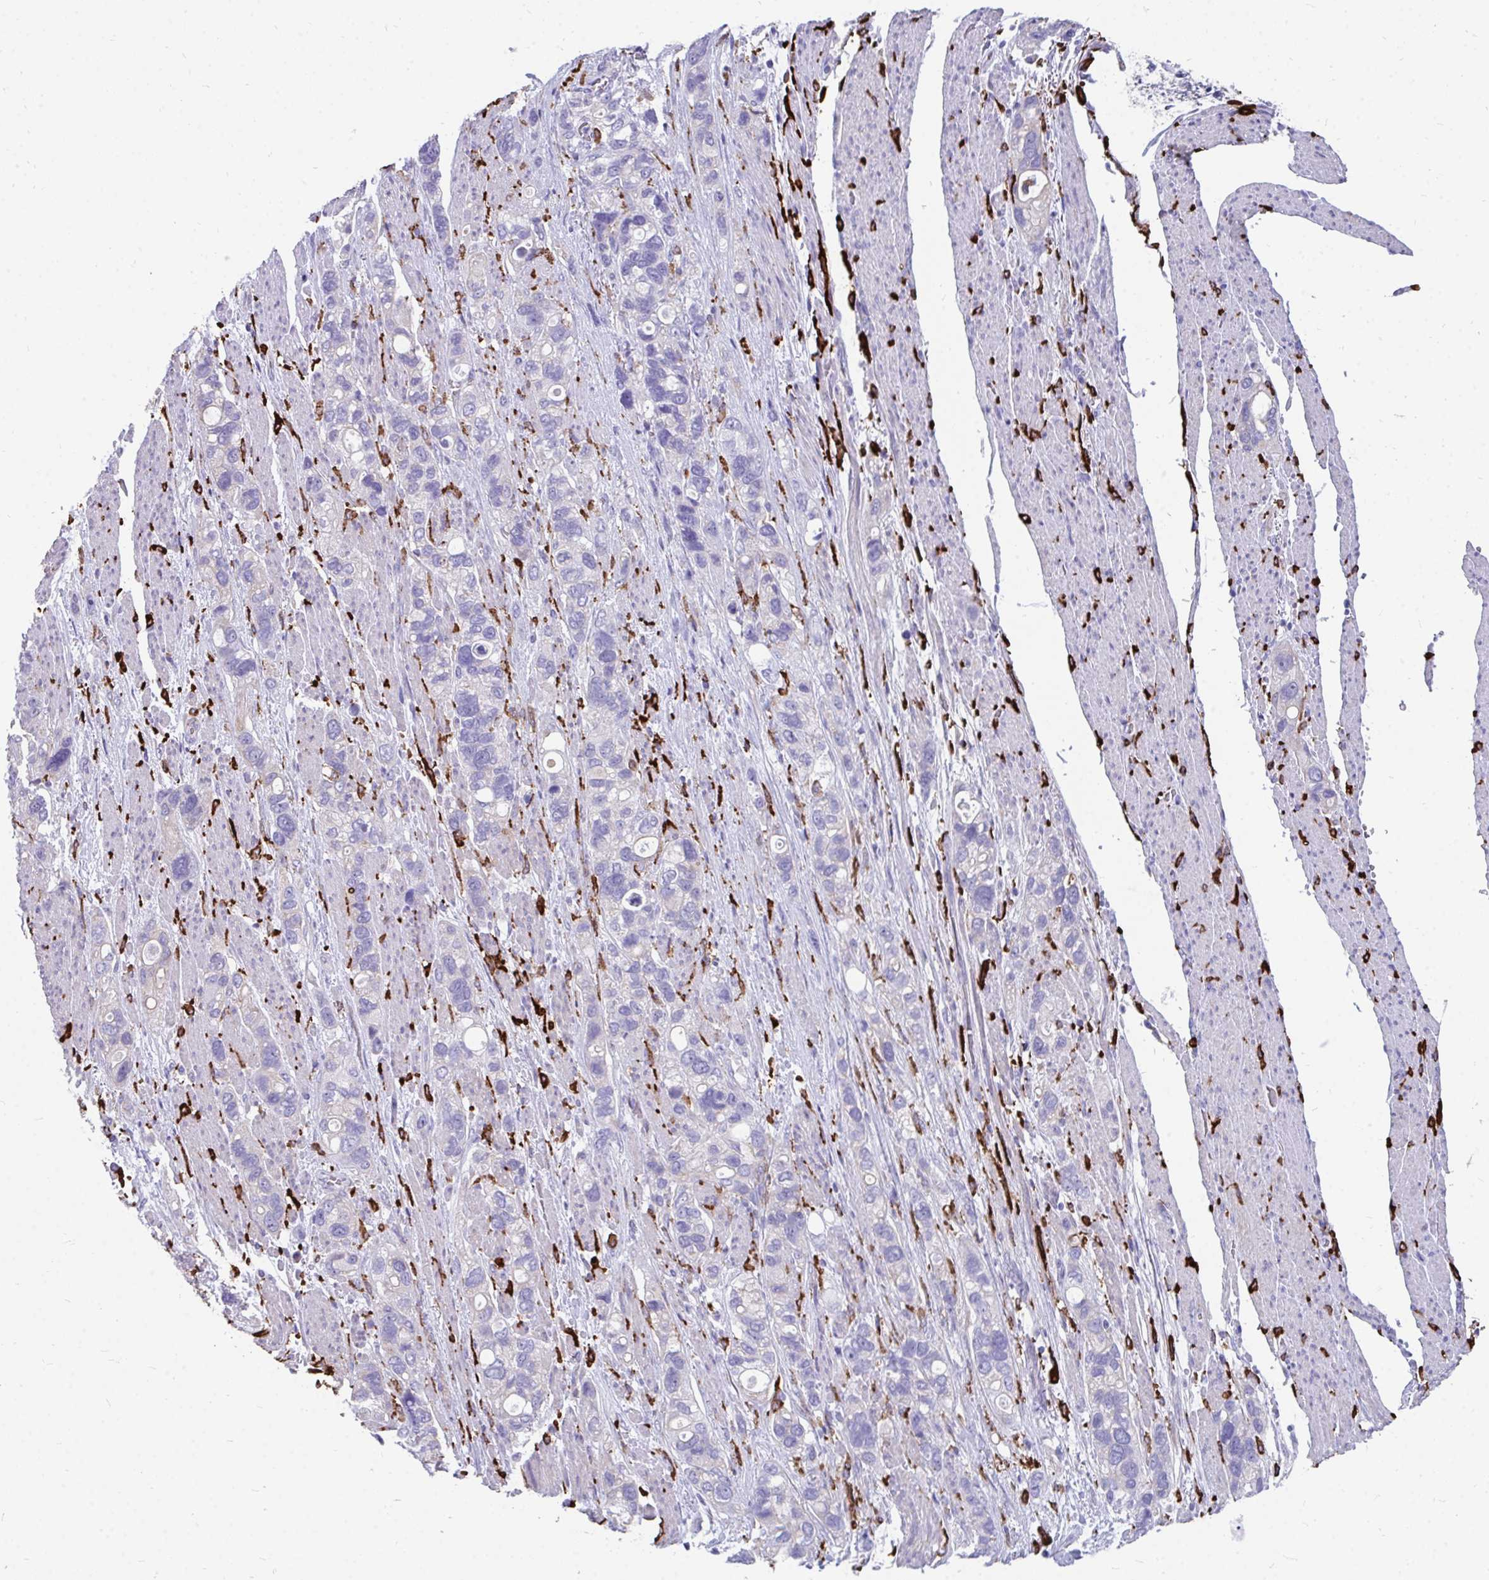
{"staining": {"intensity": "negative", "quantity": "none", "location": "none"}, "tissue": "stomach cancer", "cell_type": "Tumor cells", "image_type": "cancer", "snomed": [{"axis": "morphology", "description": "Adenocarcinoma, NOS"}, {"axis": "topography", "description": "Stomach, upper"}], "caption": "There is no significant expression in tumor cells of stomach cancer (adenocarcinoma). (DAB immunohistochemistry (IHC) visualized using brightfield microscopy, high magnification).", "gene": "CD163", "patient": {"sex": "female", "age": 81}}